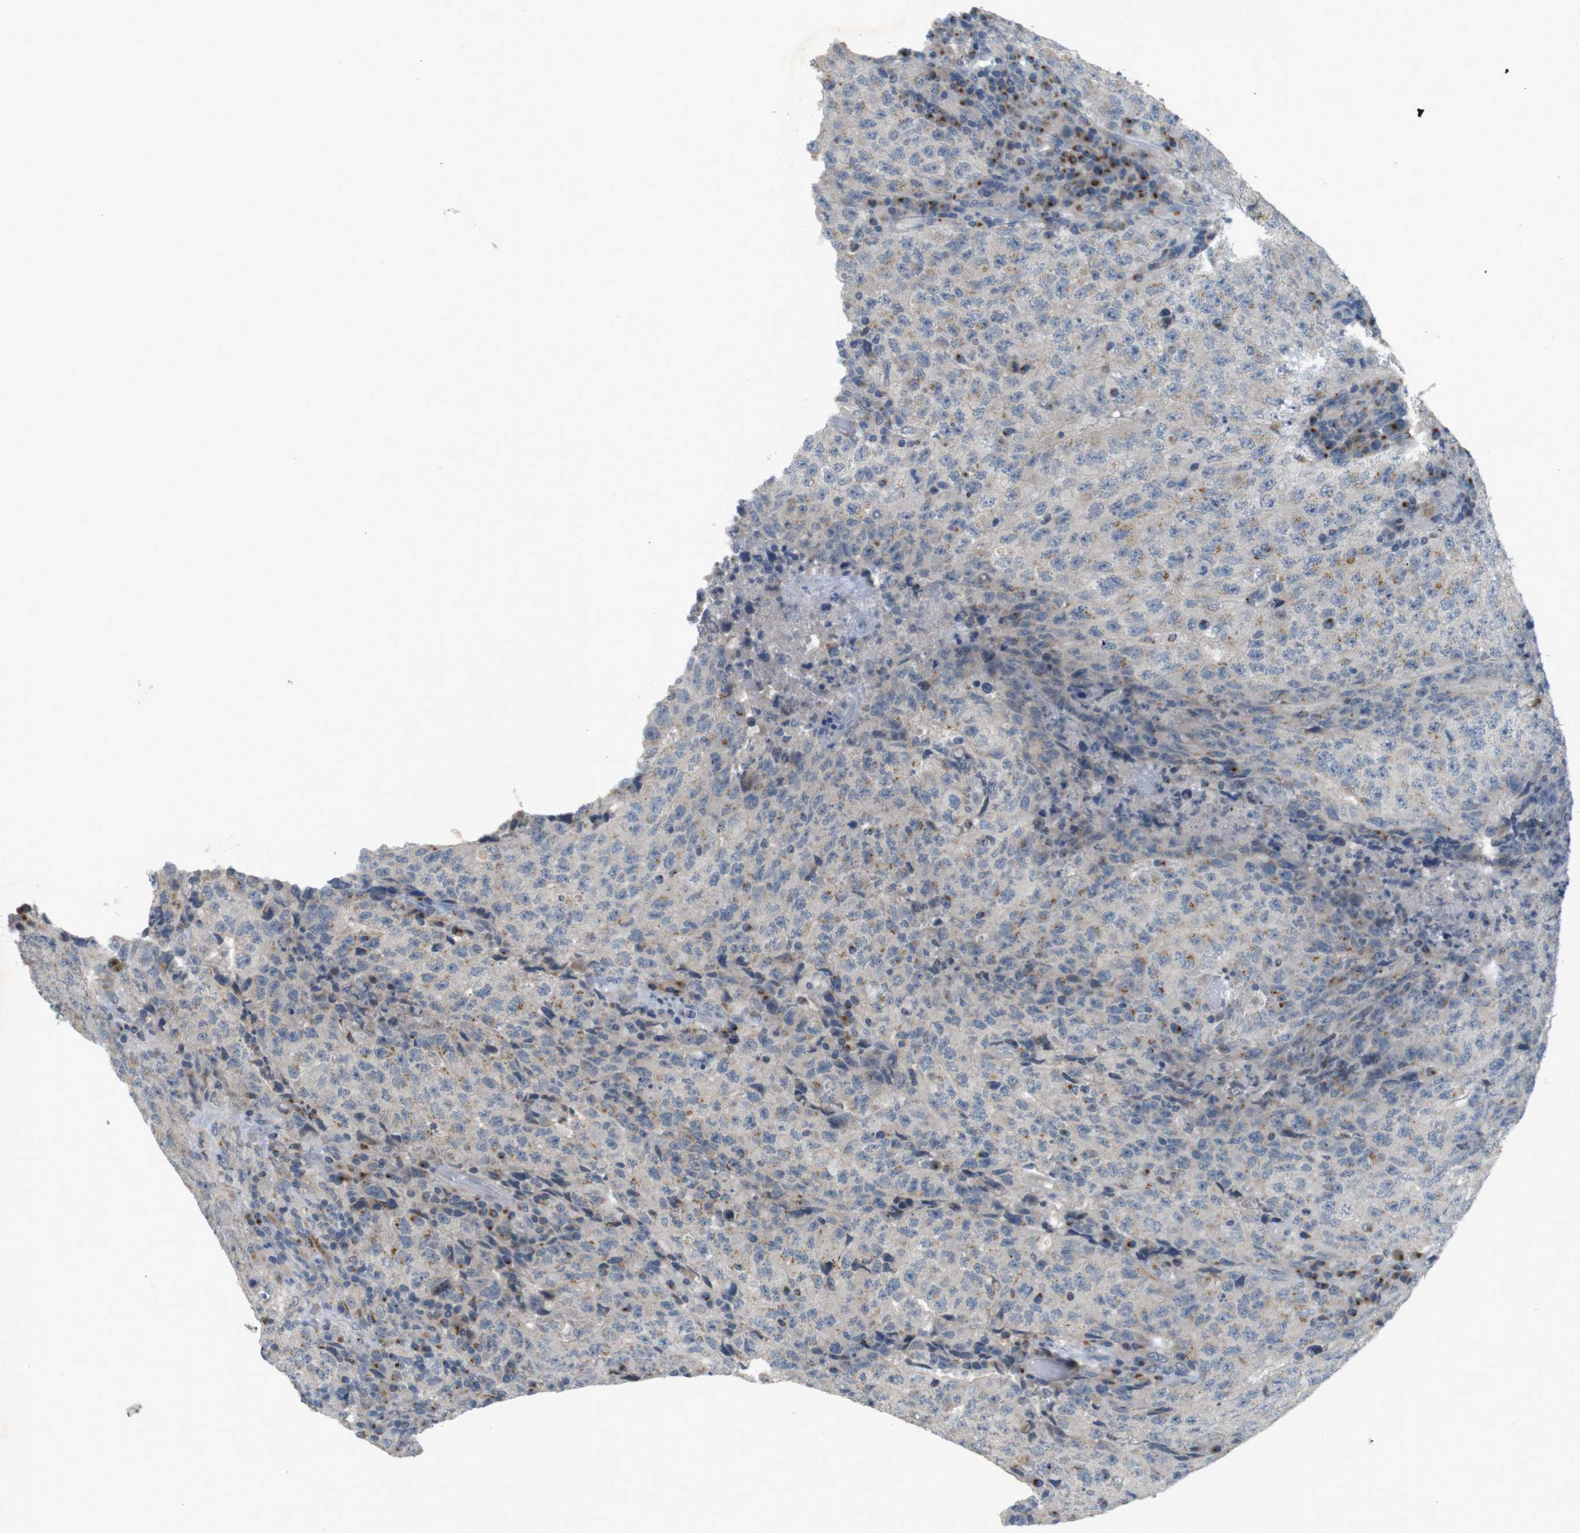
{"staining": {"intensity": "moderate", "quantity": "<25%", "location": "cytoplasmic/membranous"}, "tissue": "testis cancer", "cell_type": "Tumor cells", "image_type": "cancer", "snomed": [{"axis": "morphology", "description": "Necrosis, NOS"}, {"axis": "morphology", "description": "Carcinoma, Embryonal, NOS"}, {"axis": "topography", "description": "Testis"}], "caption": "Brown immunohistochemical staining in human embryonal carcinoma (testis) exhibits moderate cytoplasmic/membranous staining in approximately <25% of tumor cells. (DAB (3,3'-diaminobenzidine) IHC with brightfield microscopy, high magnification).", "gene": "YIPF3", "patient": {"sex": "male", "age": 19}}